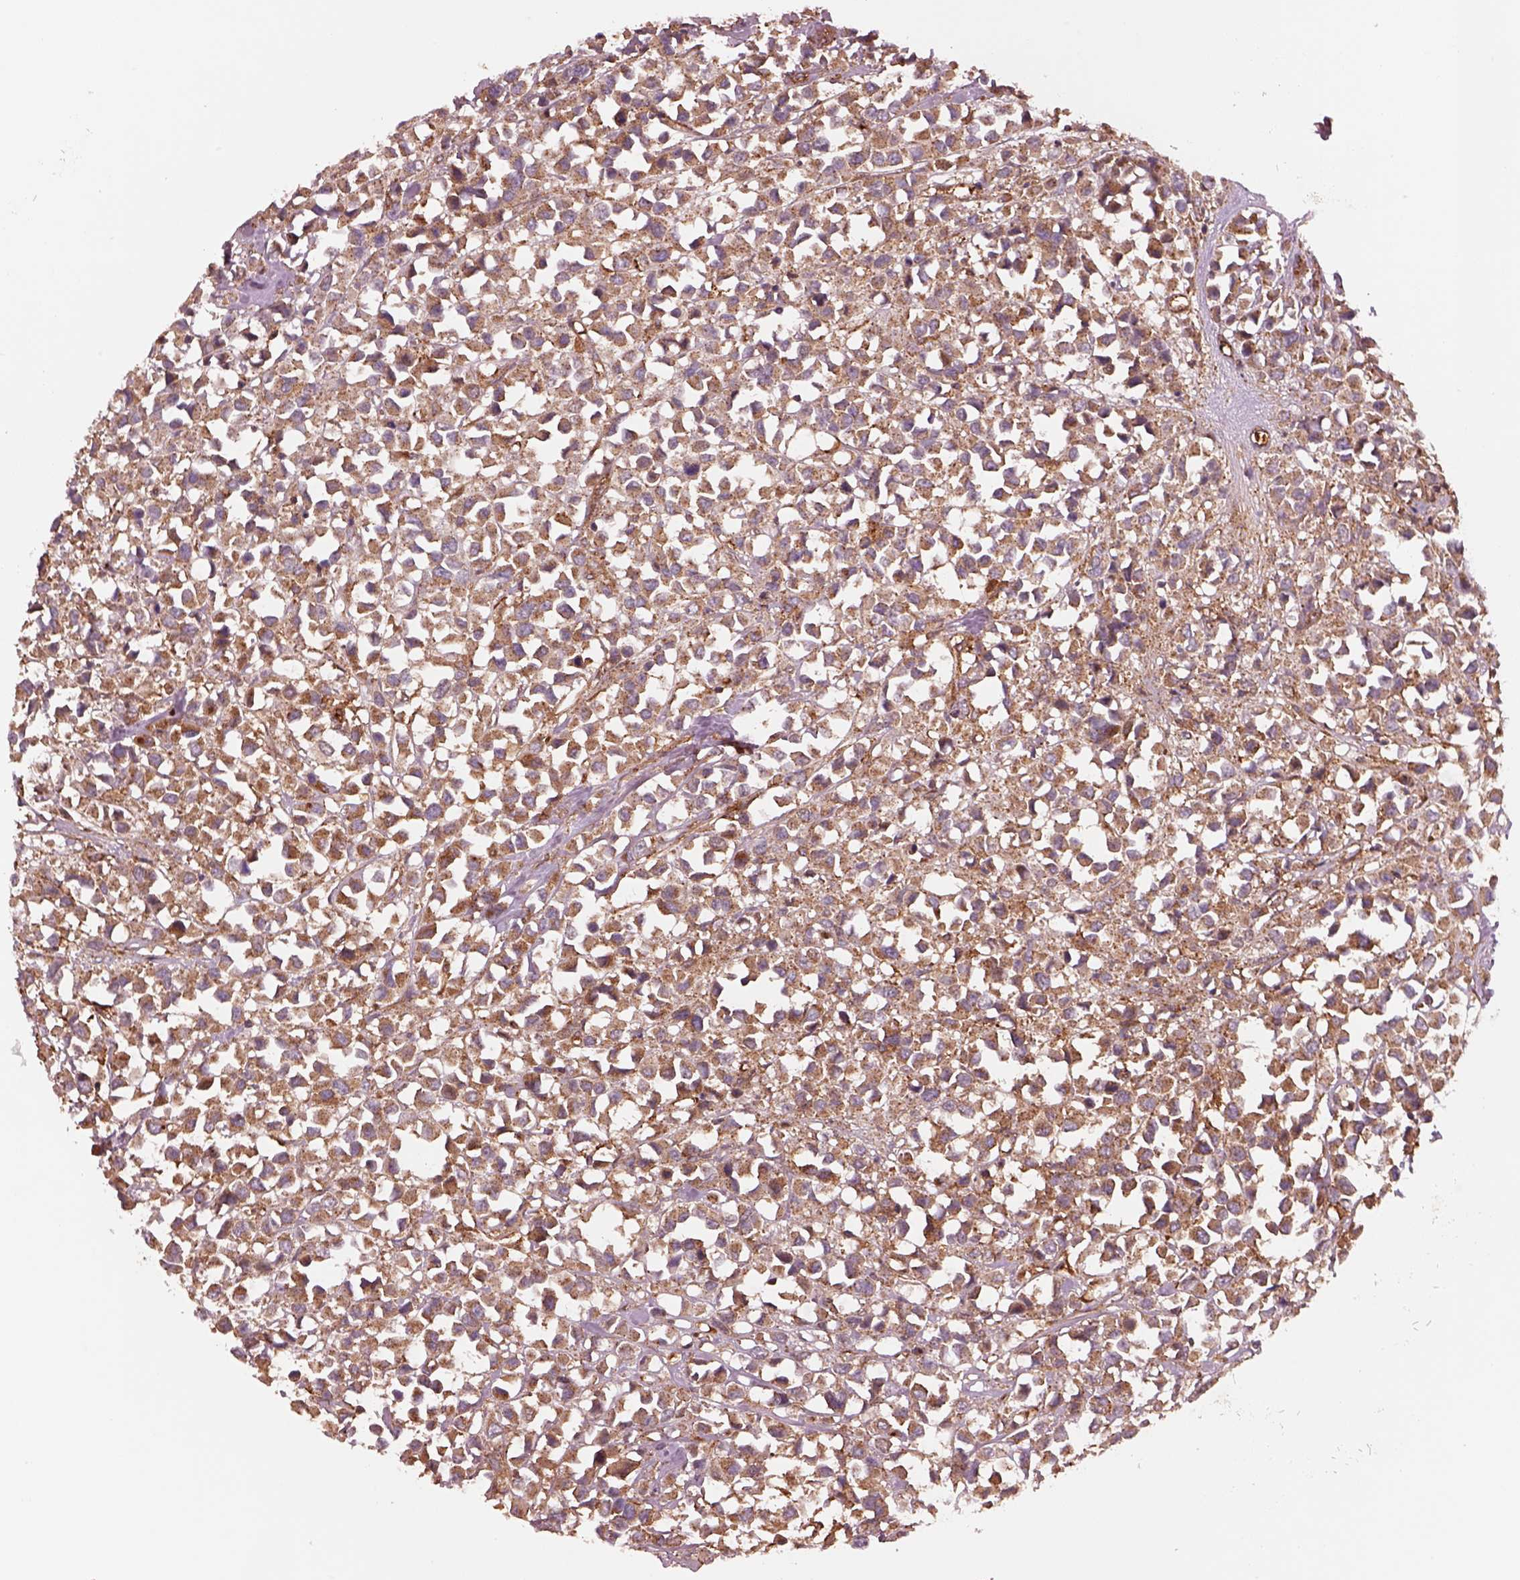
{"staining": {"intensity": "moderate", "quantity": ">75%", "location": "cytoplasmic/membranous"}, "tissue": "breast cancer", "cell_type": "Tumor cells", "image_type": "cancer", "snomed": [{"axis": "morphology", "description": "Duct carcinoma"}, {"axis": "topography", "description": "Breast"}], "caption": "A micrograph showing moderate cytoplasmic/membranous positivity in about >75% of tumor cells in breast cancer, as visualized by brown immunohistochemical staining.", "gene": "WASHC2A", "patient": {"sex": "female", "age": 61}}